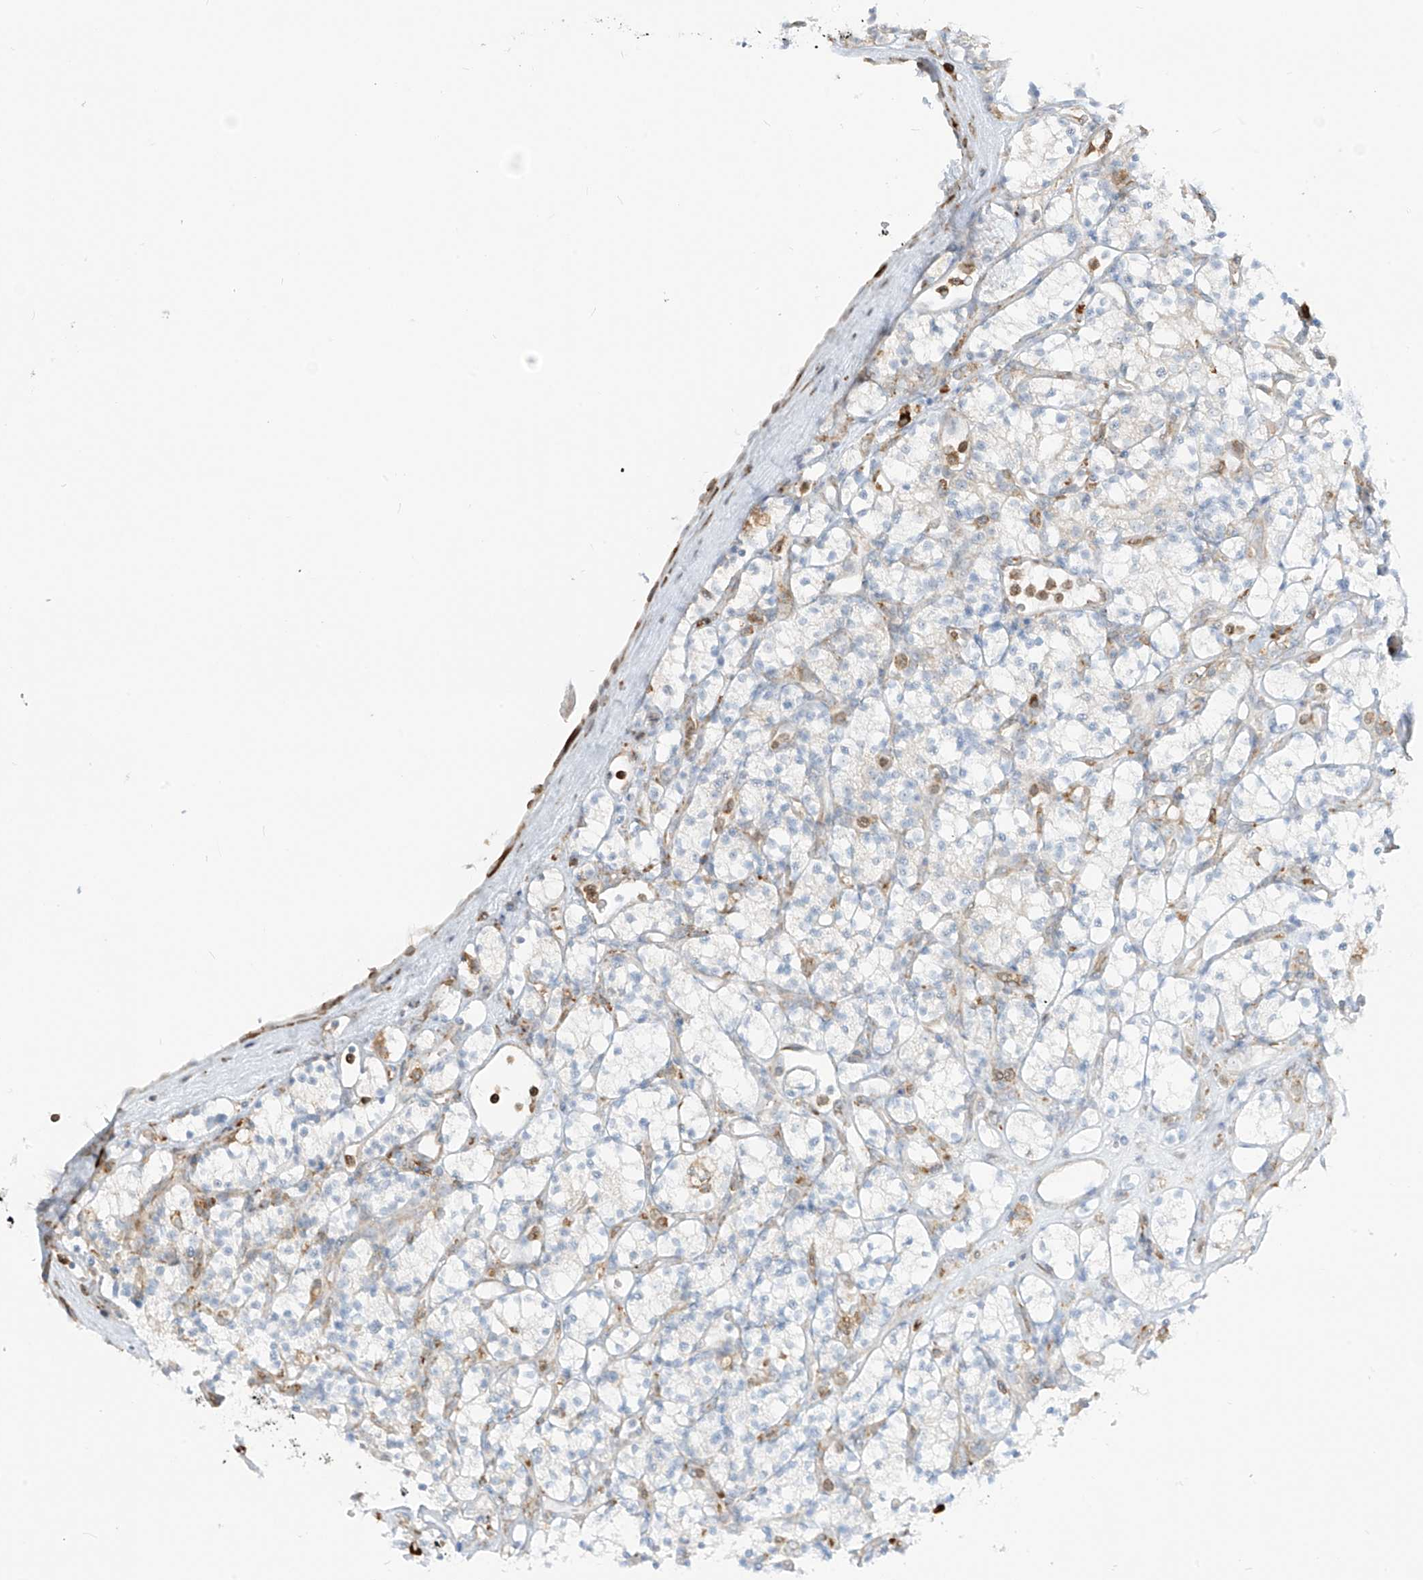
{"staining": {"intensity": "negative", "quantity": "none", "location": "none"}, "tissue": "renal cancer", "cell_type": "Tumor cells", "image_type": "cancer", "snomed": [{"axis": "morphology", "description": "Adenocarcinoma, NOS"}, {"axis": "topography", "description": "Kidney"}], "caption": "DAB (3,3'-diaminobenzidine) immunohistochemical staining of renal cancer demonstrates no significant positivity in tumor cells. (DAB (3,3'-diaminobenzidine) immunohistochemistry (IHC) visualized using brightfield microscopy, high magnification).", "gene": "LRRC59", "patient": {"sex": "male", "age": 77}}